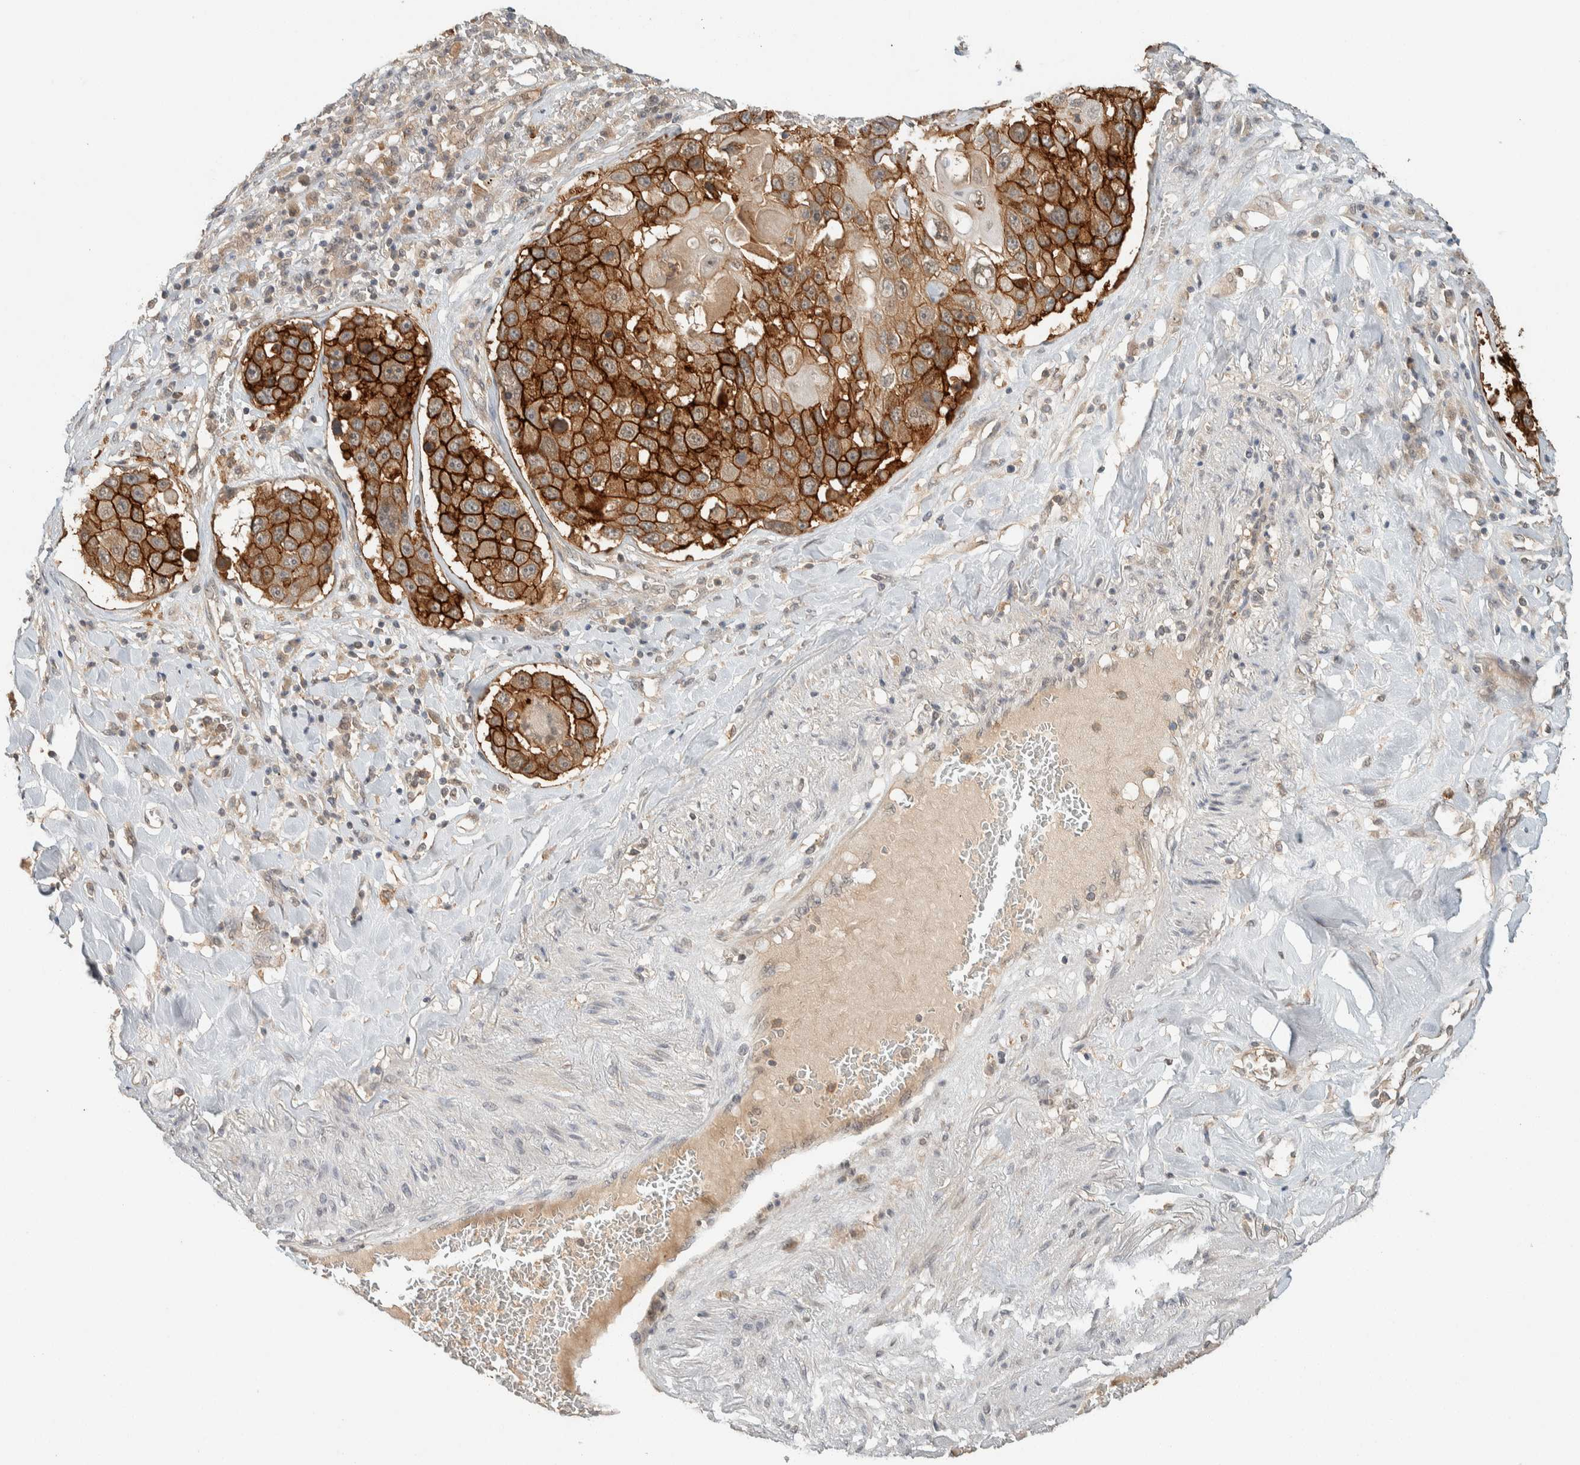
{"staining": {"intensity": "strong", "quantity": ">75%", "location": "cytoplasmic/membranous"}, "tissue": "lung cancer", "cell_type": "Tumor cells", "image_type": "cancer", "snomed": [{"axis": "morphology", "description": "Squamous cell carcinoma, NOS"}, {"axis": "topography", "description": "Lung"}], "caption": "Approximately >75% of tumor cells in human lung squamous cell carcinoma demonstrate strong cytoplasmic/membranous protein staining as visualized by brown immunohistochemical staining.", "gene": "ZNF567", "patient": {"sex": "male", "age": 61}}